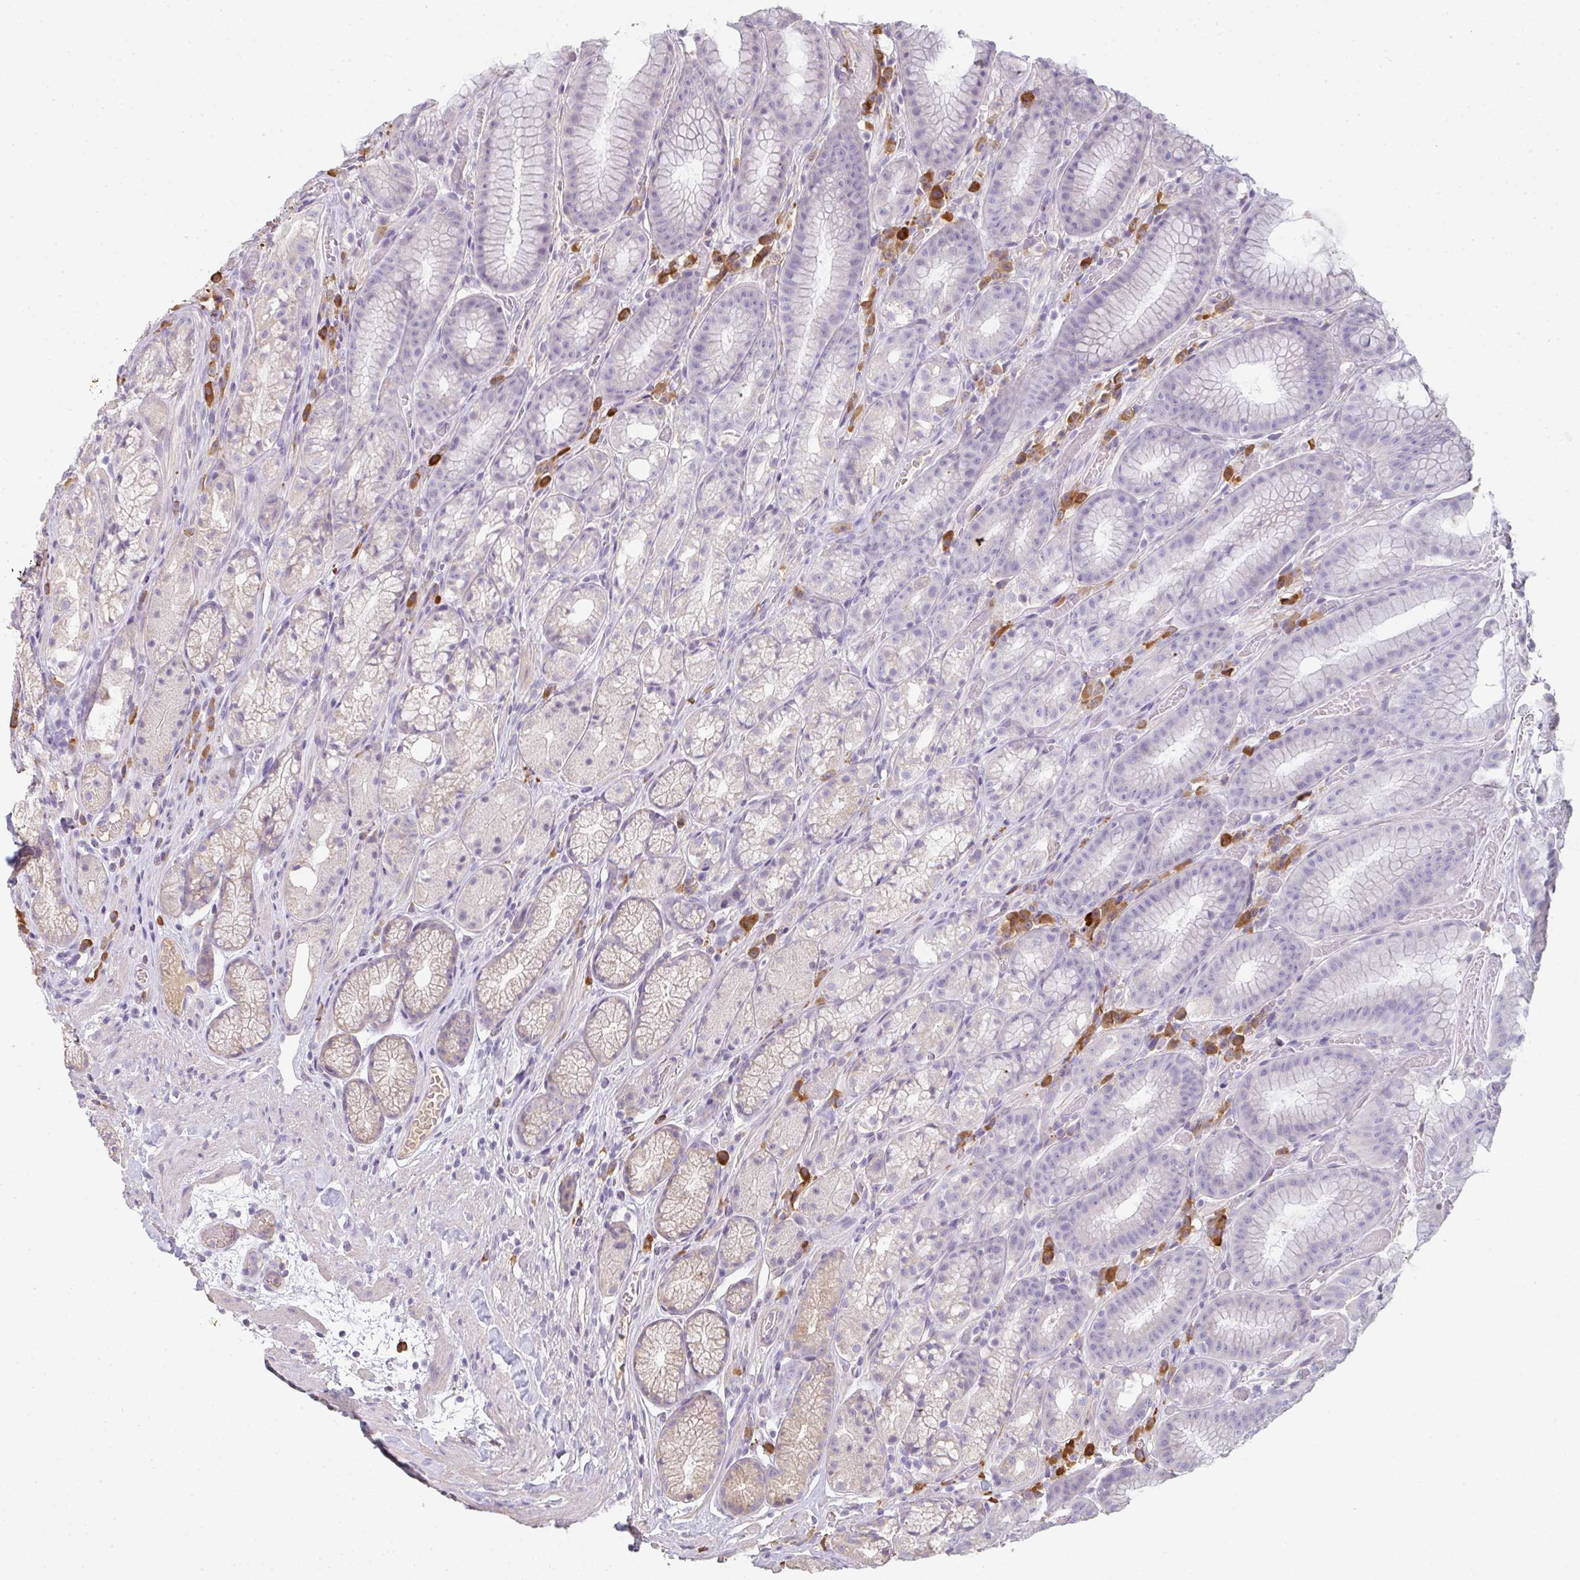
{"staining": {"intensity": "weak", "quantity": "<25%", "location": "cytoplasmic/membranous"}, "tissue": "stomach", "cell_type": "Glandular cells", "image_type": "normal", "snomed": [{"axis": "morphology", "description": "Normal tissue, NOS"}, {"axis": "topography", "description": "Smooth muscle"}, {"axis": "topography", "description": "Stomach"}], "caption": "Photomicrograph shows no significant protein staining in glandular cells of benign stomach.", "gene": "ZNF215", "patient": {"sex": "male", "age": 70}}